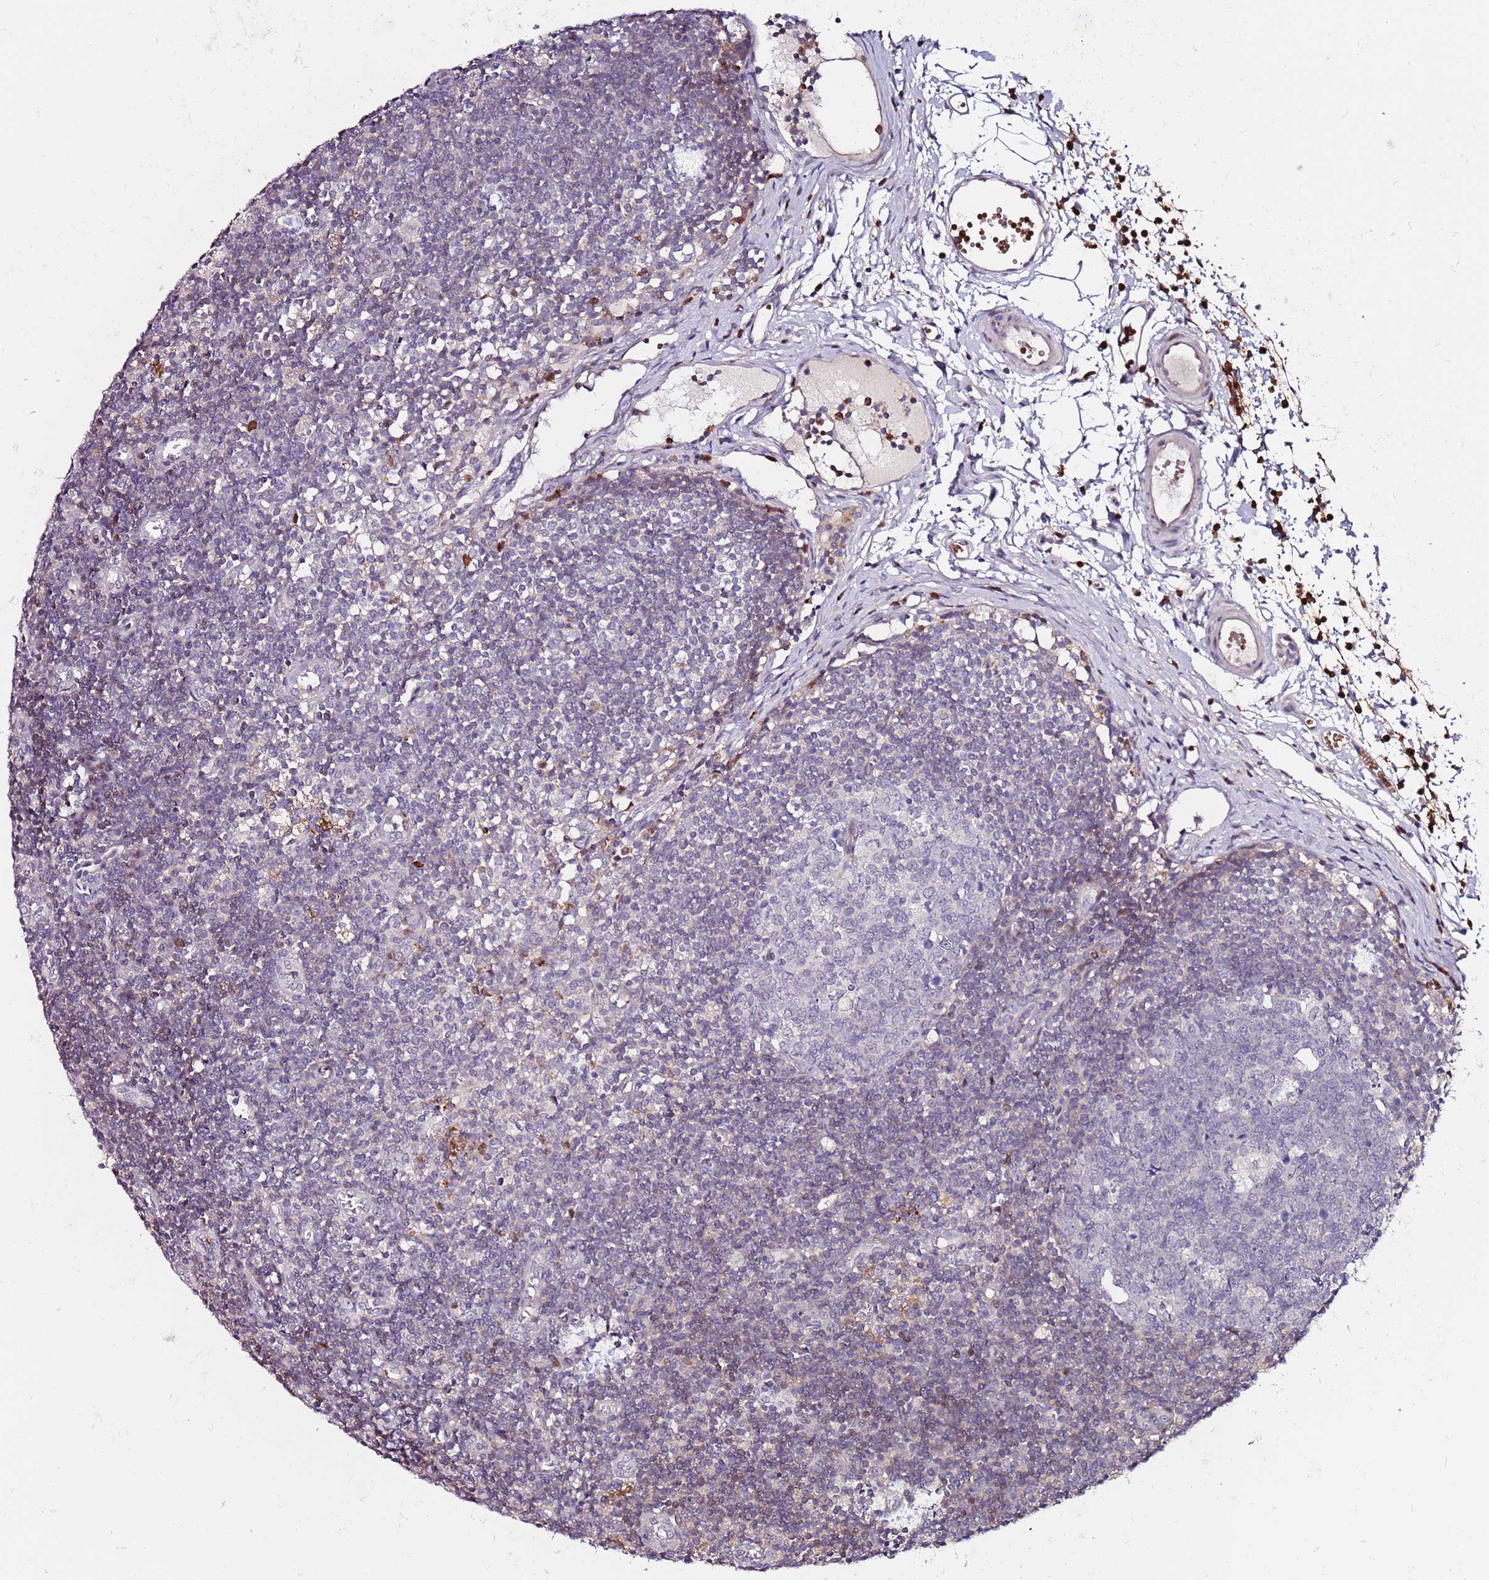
{"staining": {"intensity": "negative", "quantity": "none", "location": "none"}, "tissue": "lymph node", "cell_type": "Germinal center cells", "image_type": "normal", "snomed": [{"axis": "morphology", "description": "Normal tissue, NOS"}, {"axis": "topography", "description": "Lymph node"}], "caption": "The image exhibits no significant positivity in germinal center cells of lymph node.", "gene": "MTG2", "patient": {"sex": "female", "age": 37}}